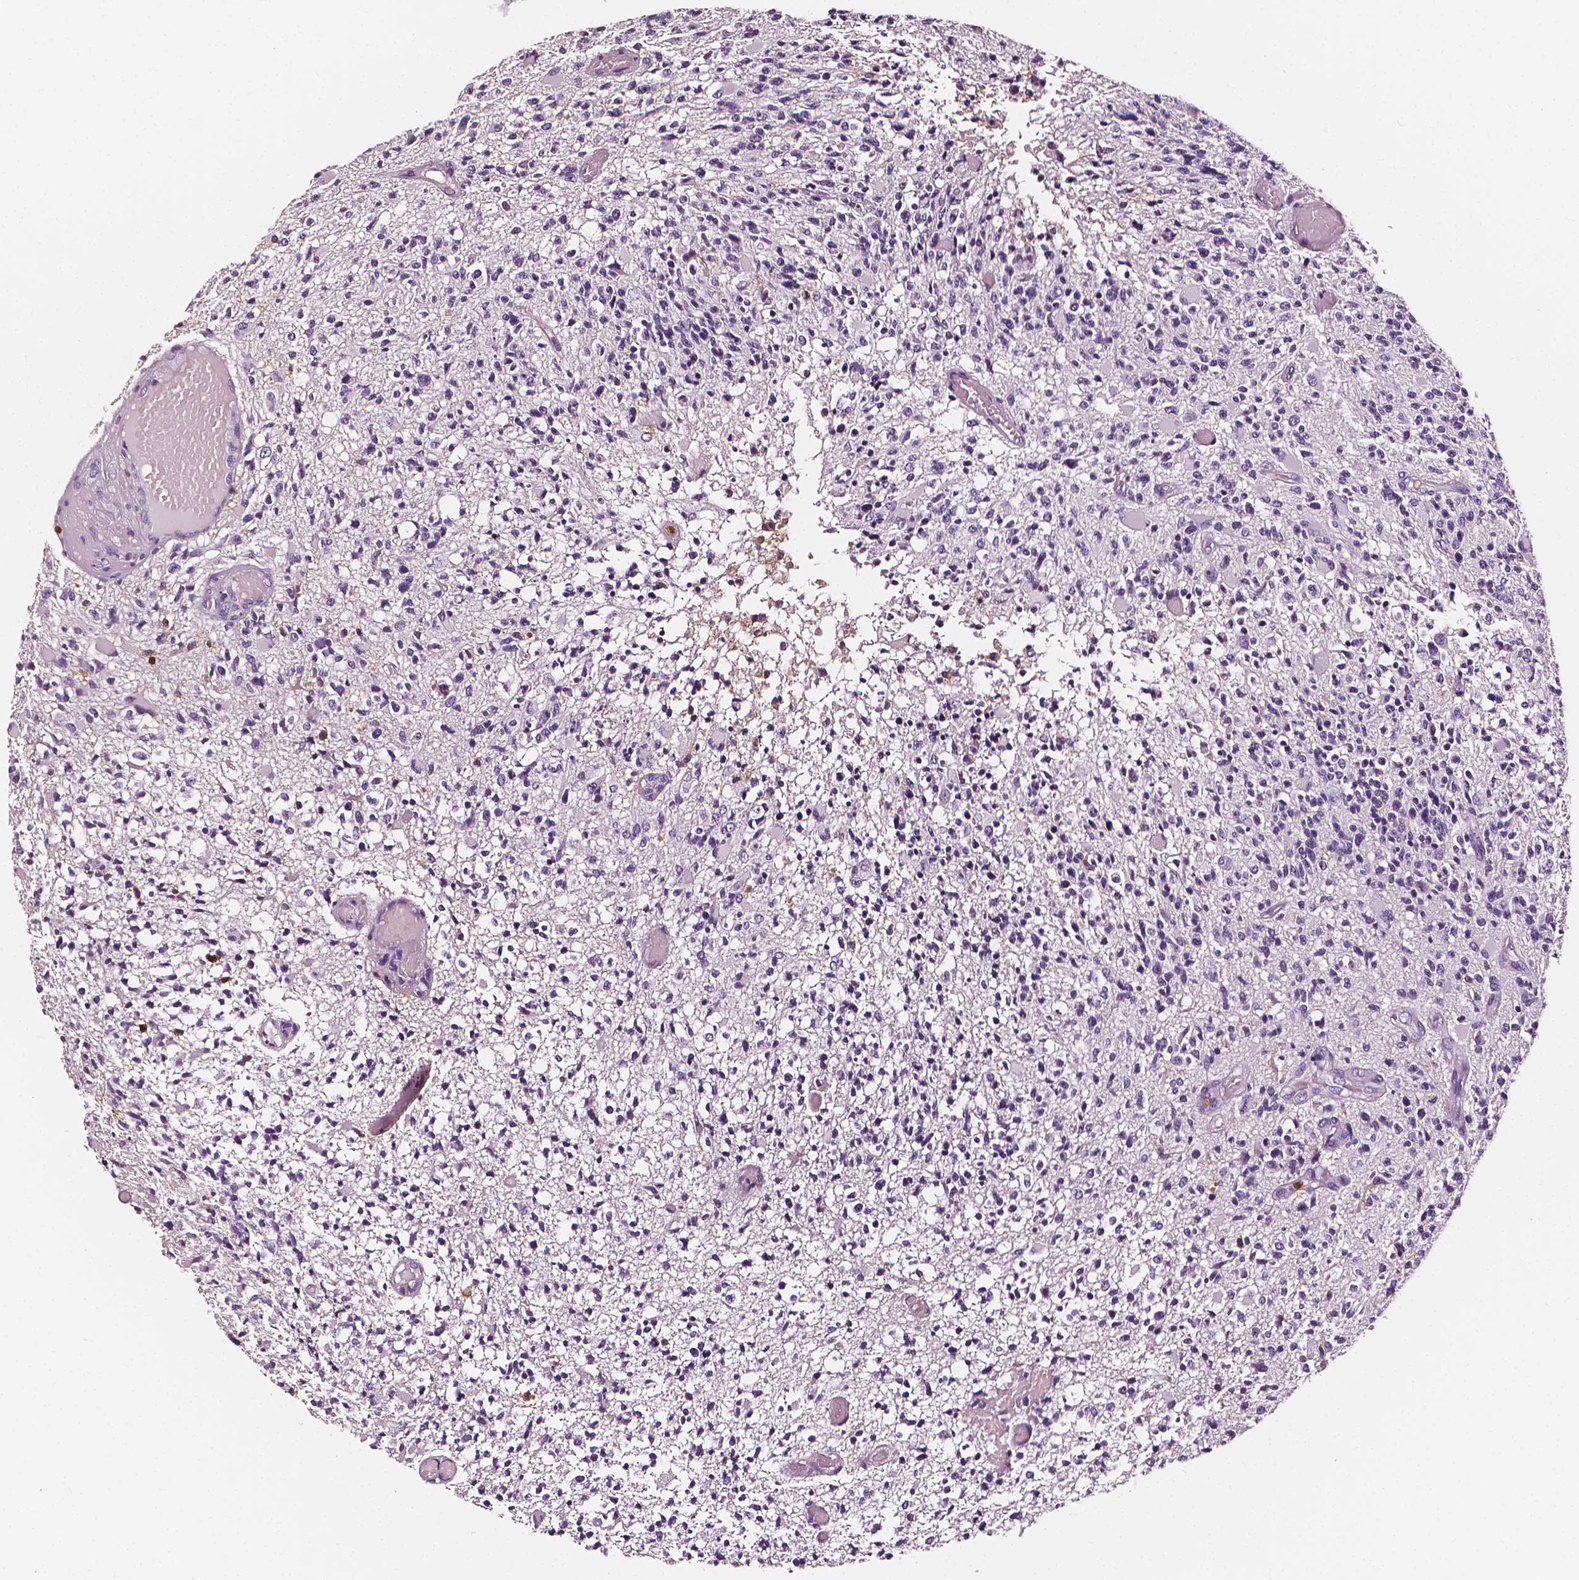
{"staining": {"intensity": "negative", "quantity": "none", "location": "none"}, "tissue": "glioma", "cell_type": "Tumor cells", "image_type": "cancer", "snomed": [{"axis": "morphology", "description": "Glioma, malignant, High grade"}, {"axis": "topography", "description": "Brain"}], "caption": "Immunohistochemistry (IHC) photomicrograph of human glioma stained for a protein (brown), which reveals no positivity in tumor cells.", "gene": "PTPRC", "patient": {"sex": "female", "age": 63}}